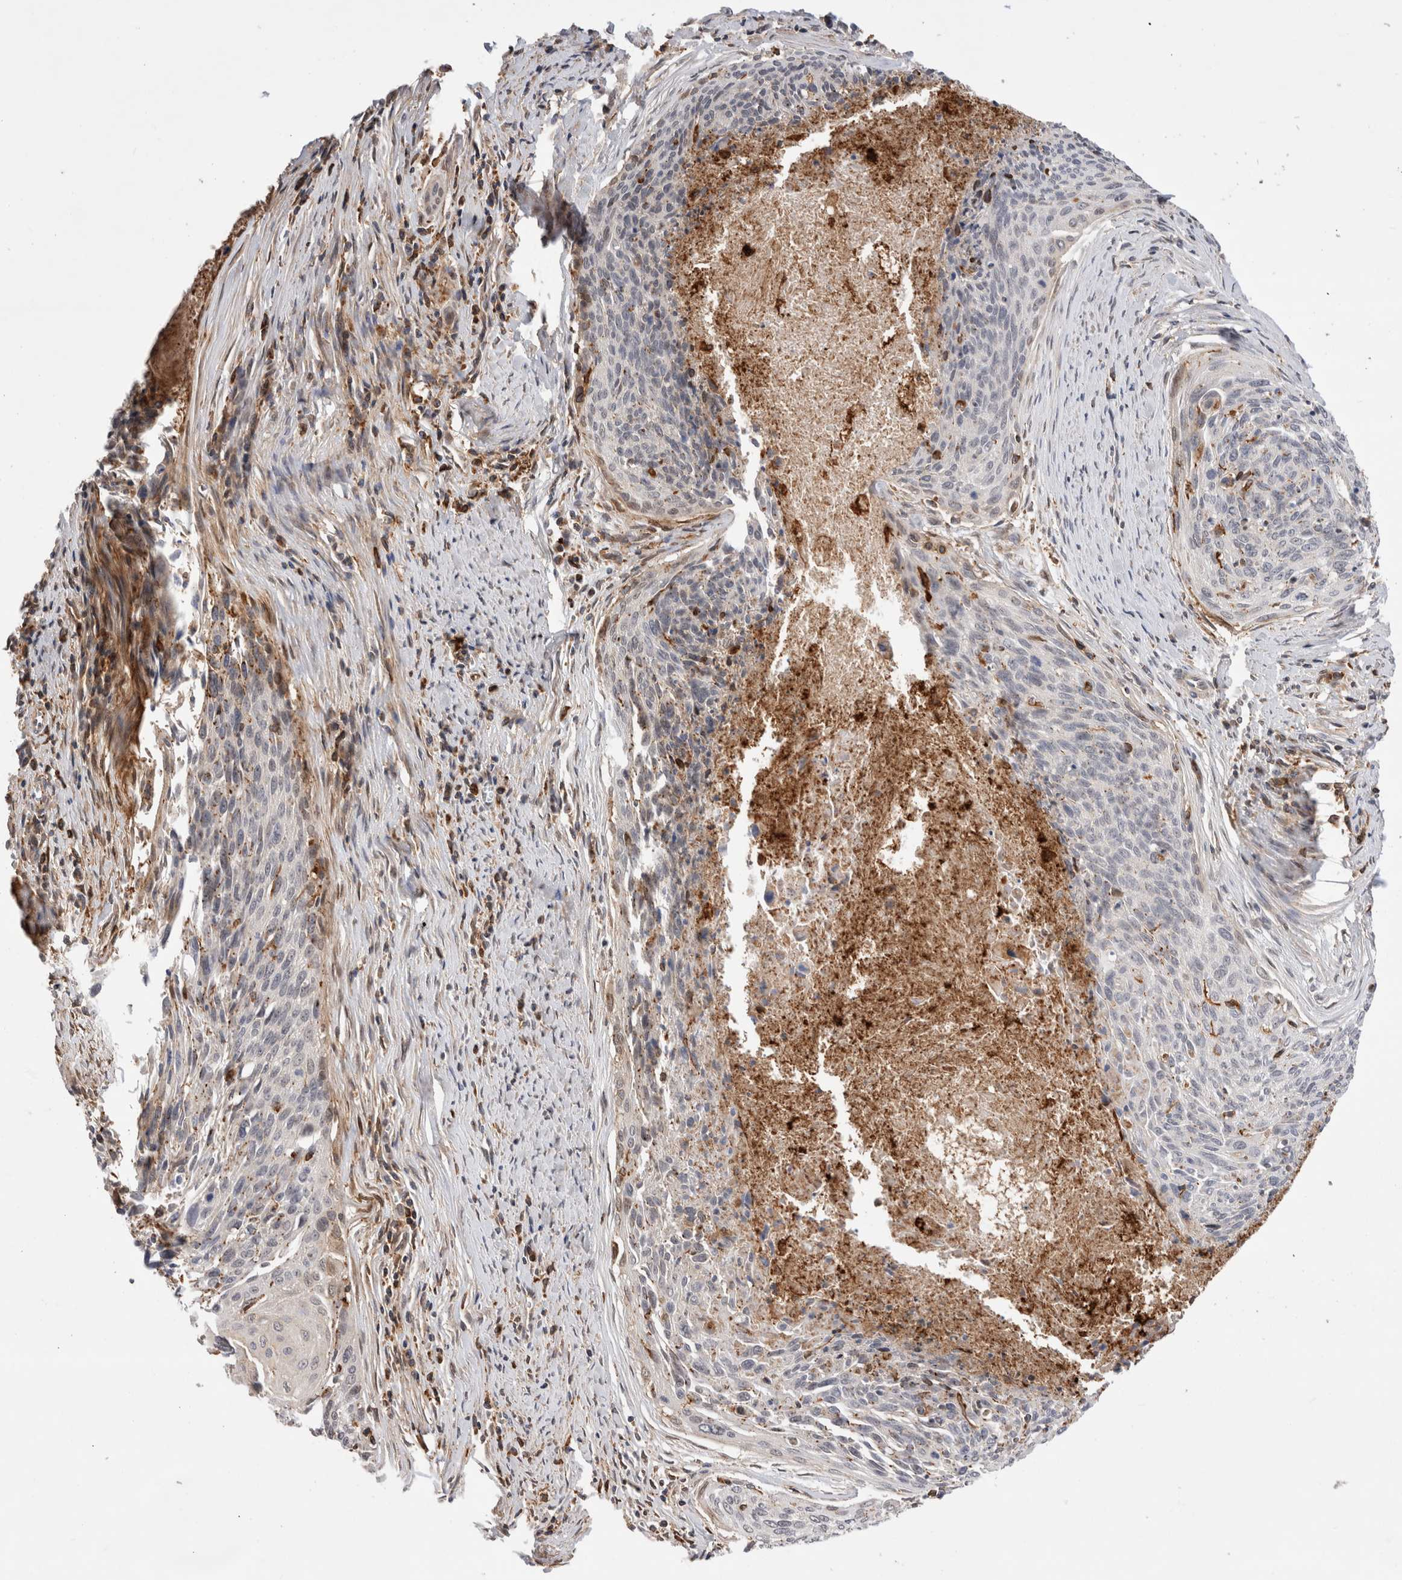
{"staining": {"intensity": "negative", "quantity": "none", "location": "none"}, "tissue": "cervical cancer", "cell_type": "Tumor cells", "image_type": "cancer", "snomed": [{"axis": "morphology", "description": "Squamous cell carcinoma, NOS"}, {"axis": "topography", "description": "Cervix"}], "caption": "This micrograph is of squamous cell carcinoma (cervical) stained with IHC to label a protein in brown with the nuclei are counter-stained blue. There is no positivity in tumor cells.", "gene": "CCDC88B", "patient": {"sex": "female", "age": 55}}